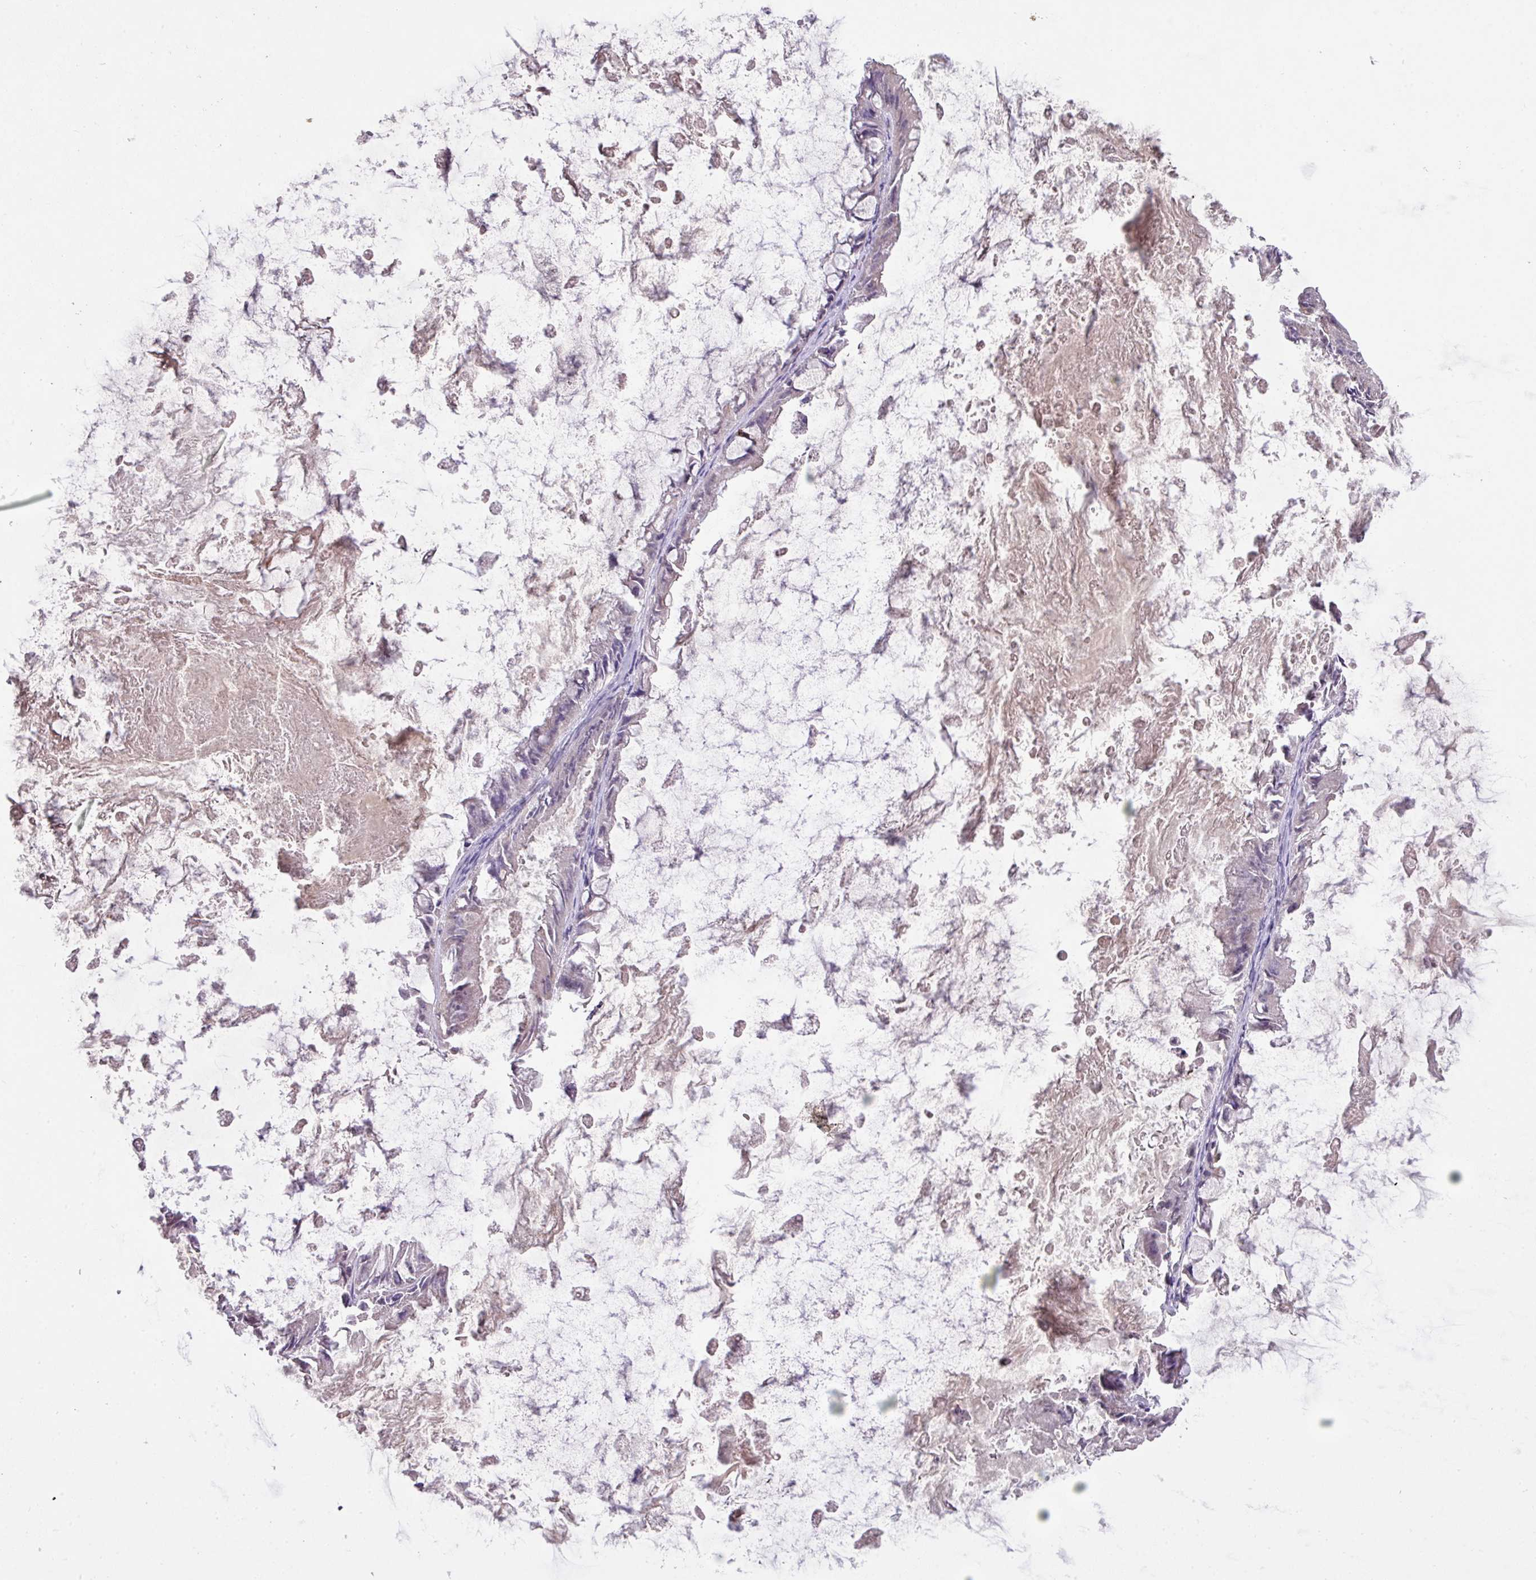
{"staining": {"intensity": "negative", "quantity": "none", "location": "none"}, "tissue": "ovarian cancer", "cell_type": "Tumor cells", "image_type": "cancer", "snomed": [{"axis": "morphology", "description": "Cystadenocarcinoma, mucinous, NOS"}, {"axis": "topography", "description": "Ovary"}], "caption": "There is no significant expression in tumor cells of mucinous cystadenocarcinoma (ovarian). The staining was performed using DAB (3,3'-diaminobenzidine) to visualize the protein expression in brown, while the nuclei were stained in blue with hematoxylin (Magnification: 20x).", "gene": "PRADC1", "patient": {"sex": "female", "age": 61}}